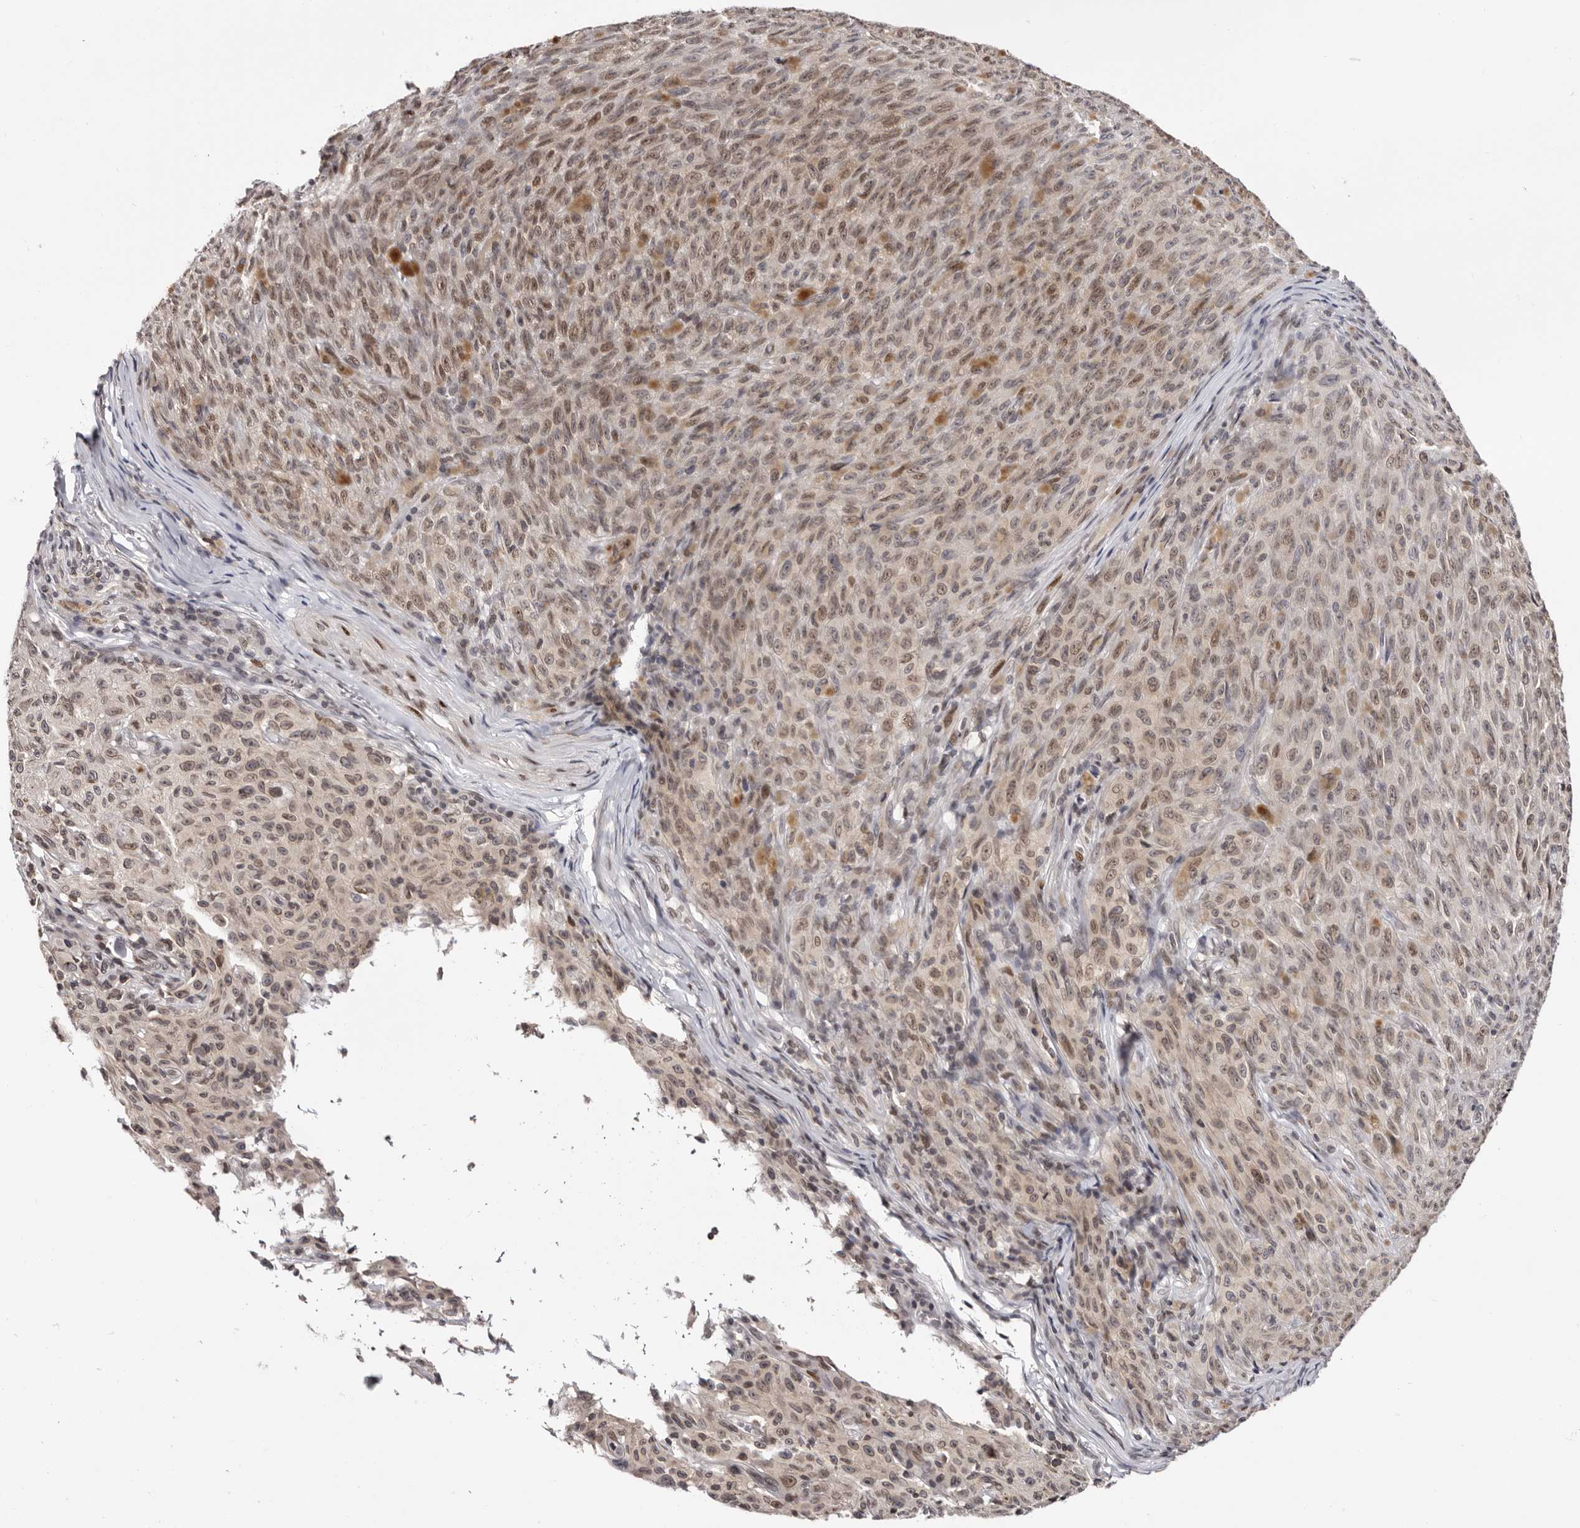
{"staining": {"intensity": "weak", "quantity": "25%-75%", "location": "nuclear"}, "tissue": "melanoma", "cell_type": "Tumor cells", "image_type": "cancer", "snomed": [{"axis": "morphology", "description": "Malignant melanoma, NOS"}, {"axis": "topography", "description": "Skin"}], "caption": "Human malignant melanoma stained with a protein marker exhibits weak staining in tumor cells.", "gene": "NUP153", "patient": {"sex": "female", "age": 82}}